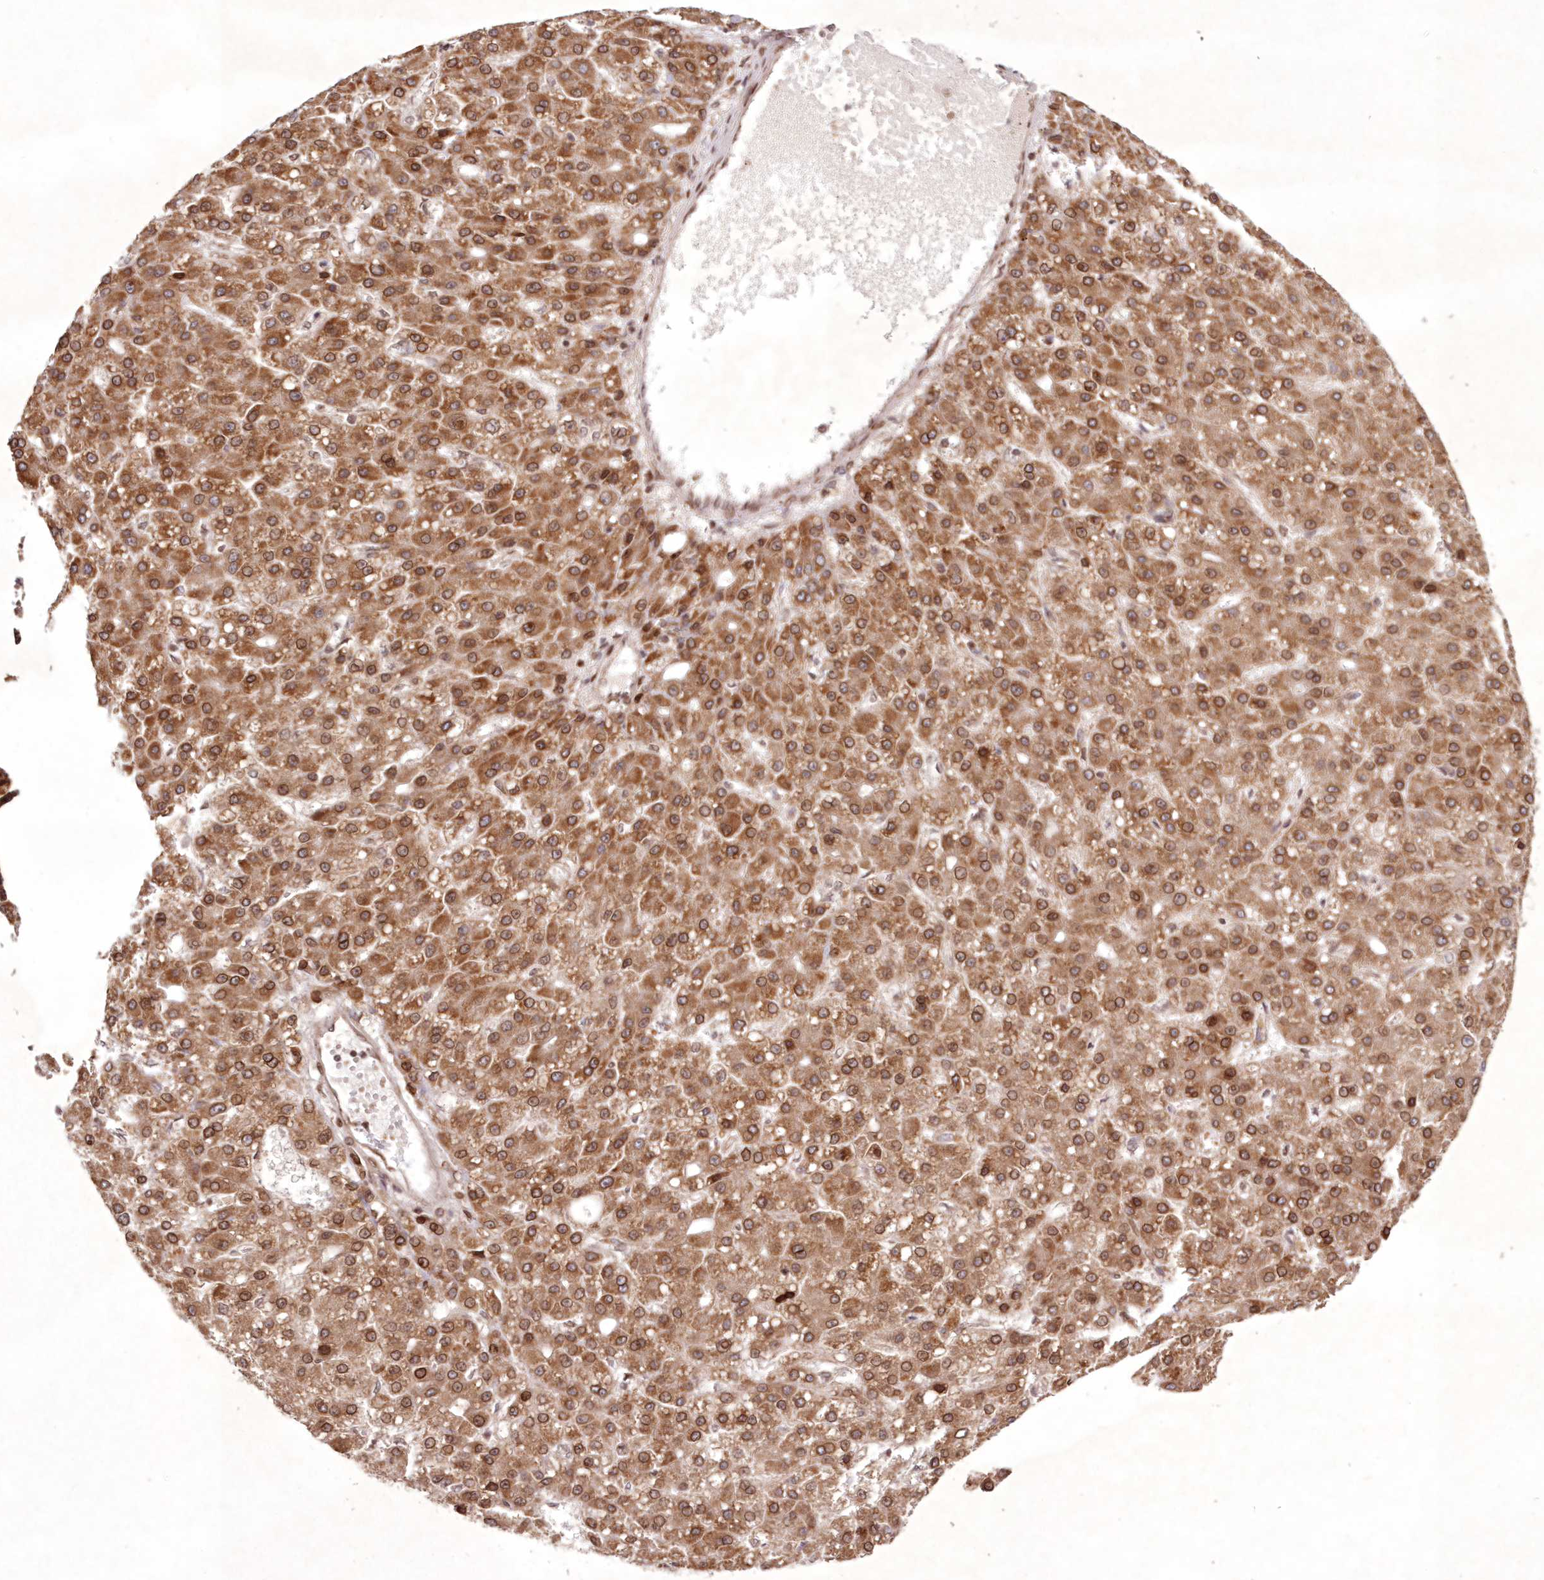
{"staining": {"intensity": "moderate", "quantity": ">75%", "location": "cytoplasmic/membranous,nuclear"}, "tissue": "liver cancer", "cell_type": "Tumor cells", "image_type": "cancer", "snomed": [{"axis": "morphology", "description": "Carcinoma, Hepatocellular, NOS"}, {"axis": "topography", "description": "Liver"}], "caption": "A brown stain labels moderate cytoplasmic/membranous and nuclear expression of a protein in liver hepatocellular carcinoma tumor cells.", "gene": "DNAJC27", "patient": {"sex": "male", "age": 67}}